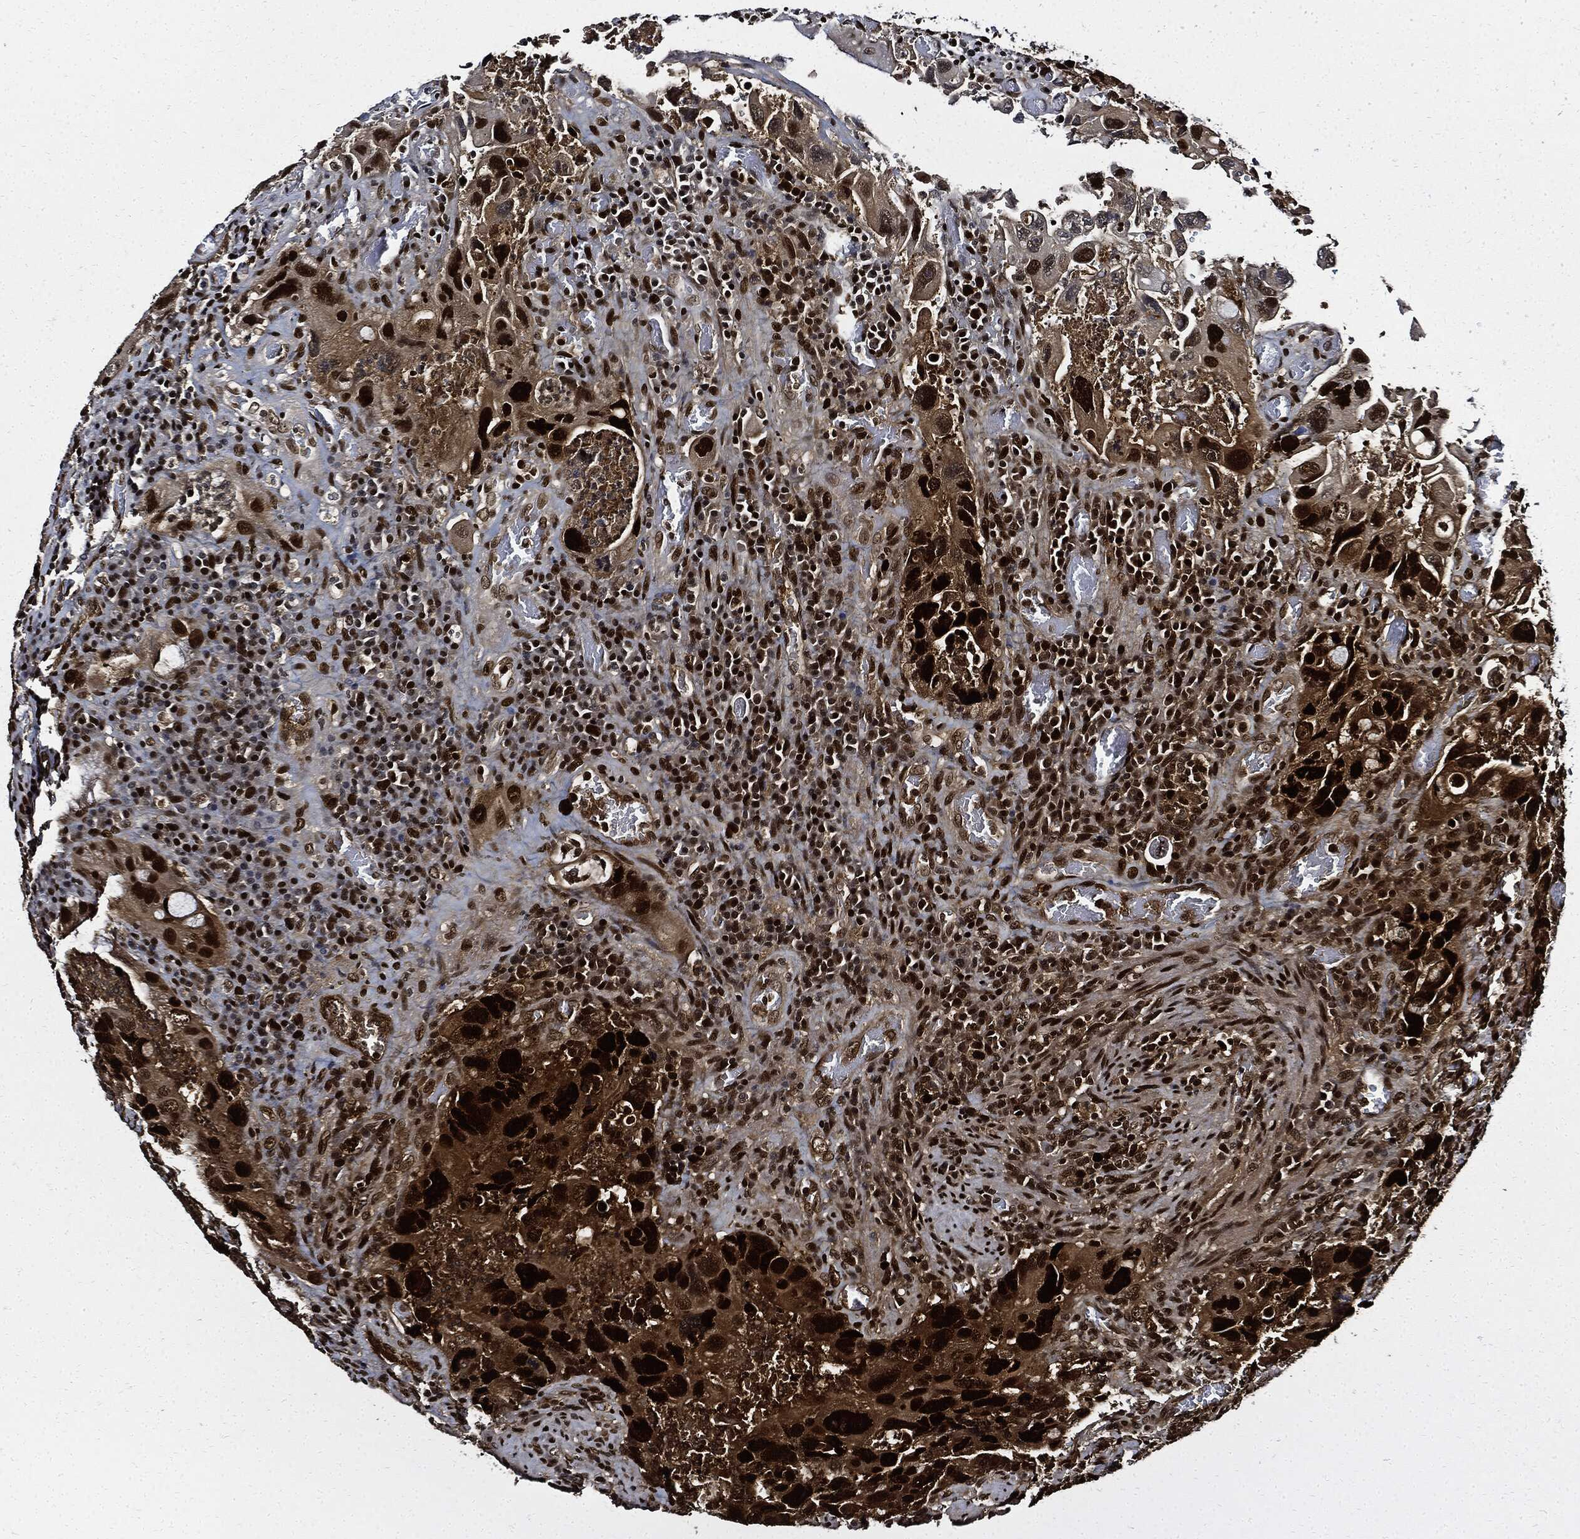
{"staining": {"intensity": "strong", "quantity": ">75%", "location": "nuclear"}, "tissue": "colorectal cancer", "cell_type": "Tumor cells", "image_type": "cancer", "snomed": [{"axis": "morphology", "description": "Adenocarcinoma, NOS"}, {"axis": "topography", "description": "Rectum"}], "caption": "Immunohistochemical staining of colorectal adenocarcinoma reveals strong nuclear protein expression in about >75% of tumor cells.", "gene": "PCNA", "patient": {"sex": "male", "age": 62}}